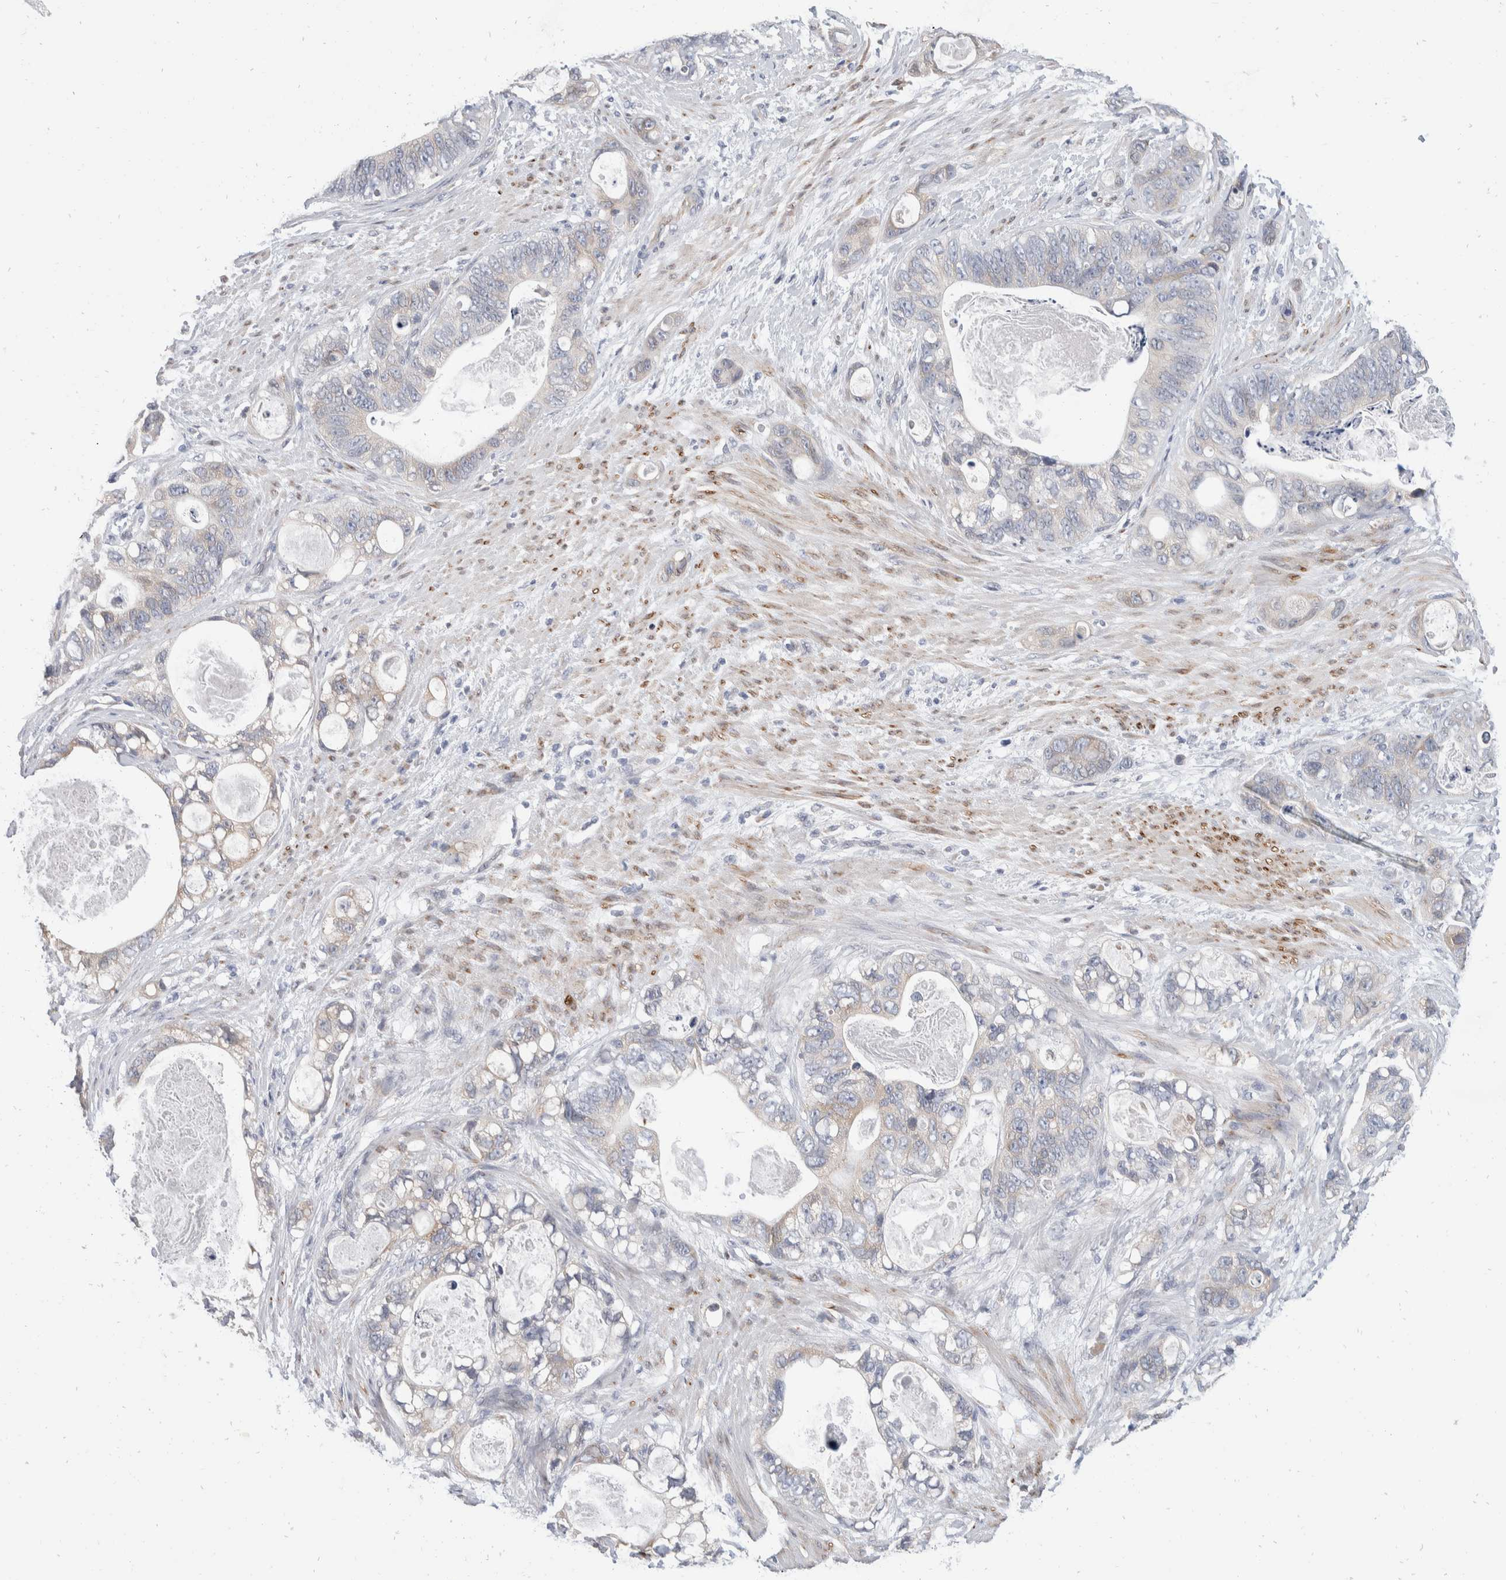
{"staining": {"intensity": "weak", "quantity": "<25%", "location": "cytoplasmic/membranous"}, "tissue": "stomach cancer", "cell_type": "Tumor cells", "image_type": "cancer", "snomed": [{"axis": "morphology", "description": "Normal tissue, NOS"}, {"axis": "morphology", "description": "Adenocarcinoma, NOS"}, {"axis": "topography", "description": "Stomach"}], "caption": "Protein analysis of adenocarcinoma (stomach) displays no significant staining in tumor cells.", "gene": "TMEM245", "patient": {"sex": "female", "age": 89}}